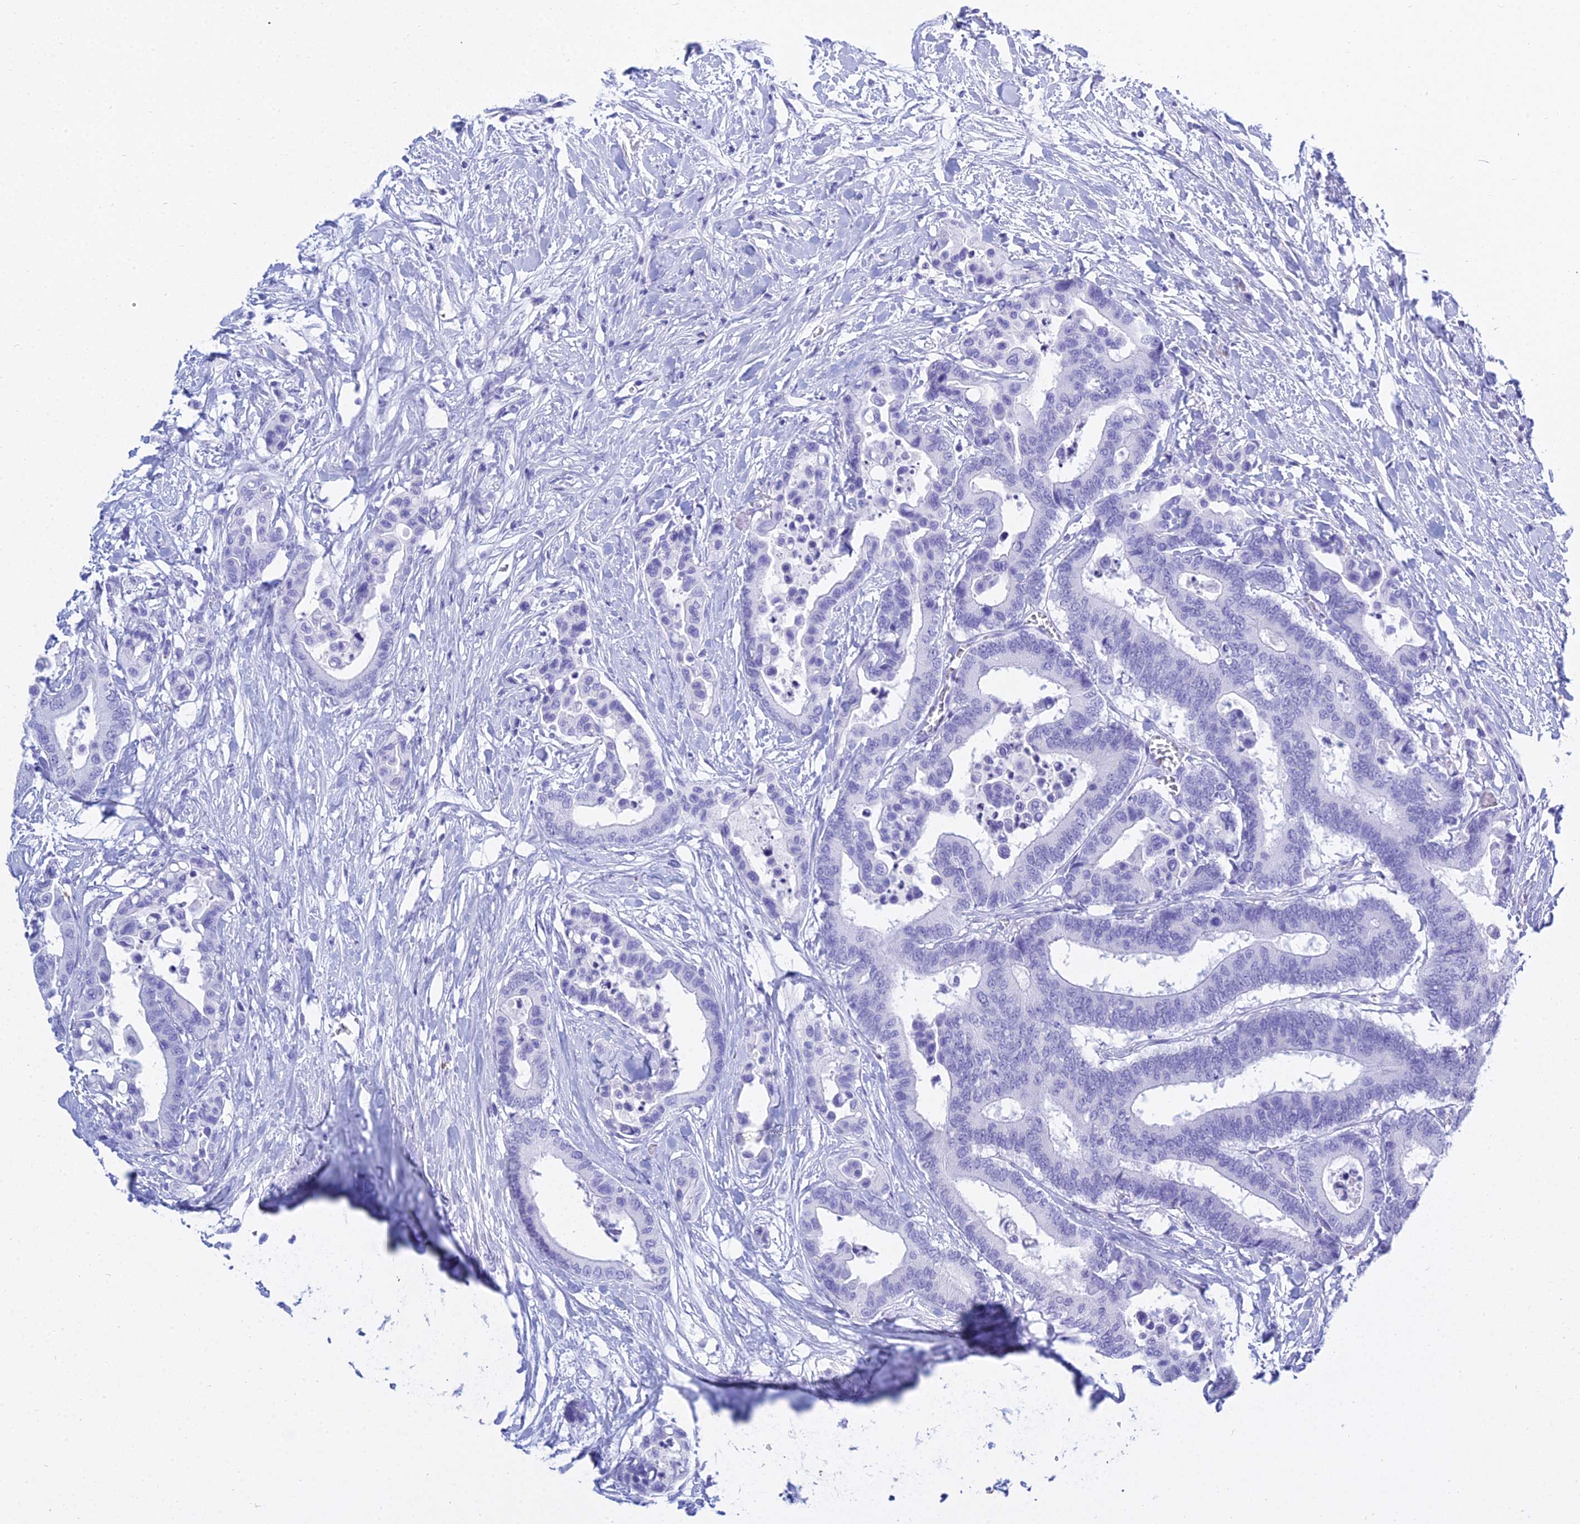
{"staining": {"intensity": "negative", "quantity": "none", "location": "none"}, "tissue": "colorectal cancer", "cell_type": "Tumor cells", "image_type": "cancer", "snomed": [{"axis": "morphology", "description": "Normal tissue, NOS"}, {"axis": "morphology", "description": "Adenocarcinoma, NOS"}, {"axis": "topography", "description": "Colon"}], "caption": "IHC of human colorectal cancer (adenocarcinoma) reveals no expression in tumor cells.", "gene": "PATE4", "patient": {"sex": "male", "age": 82}}